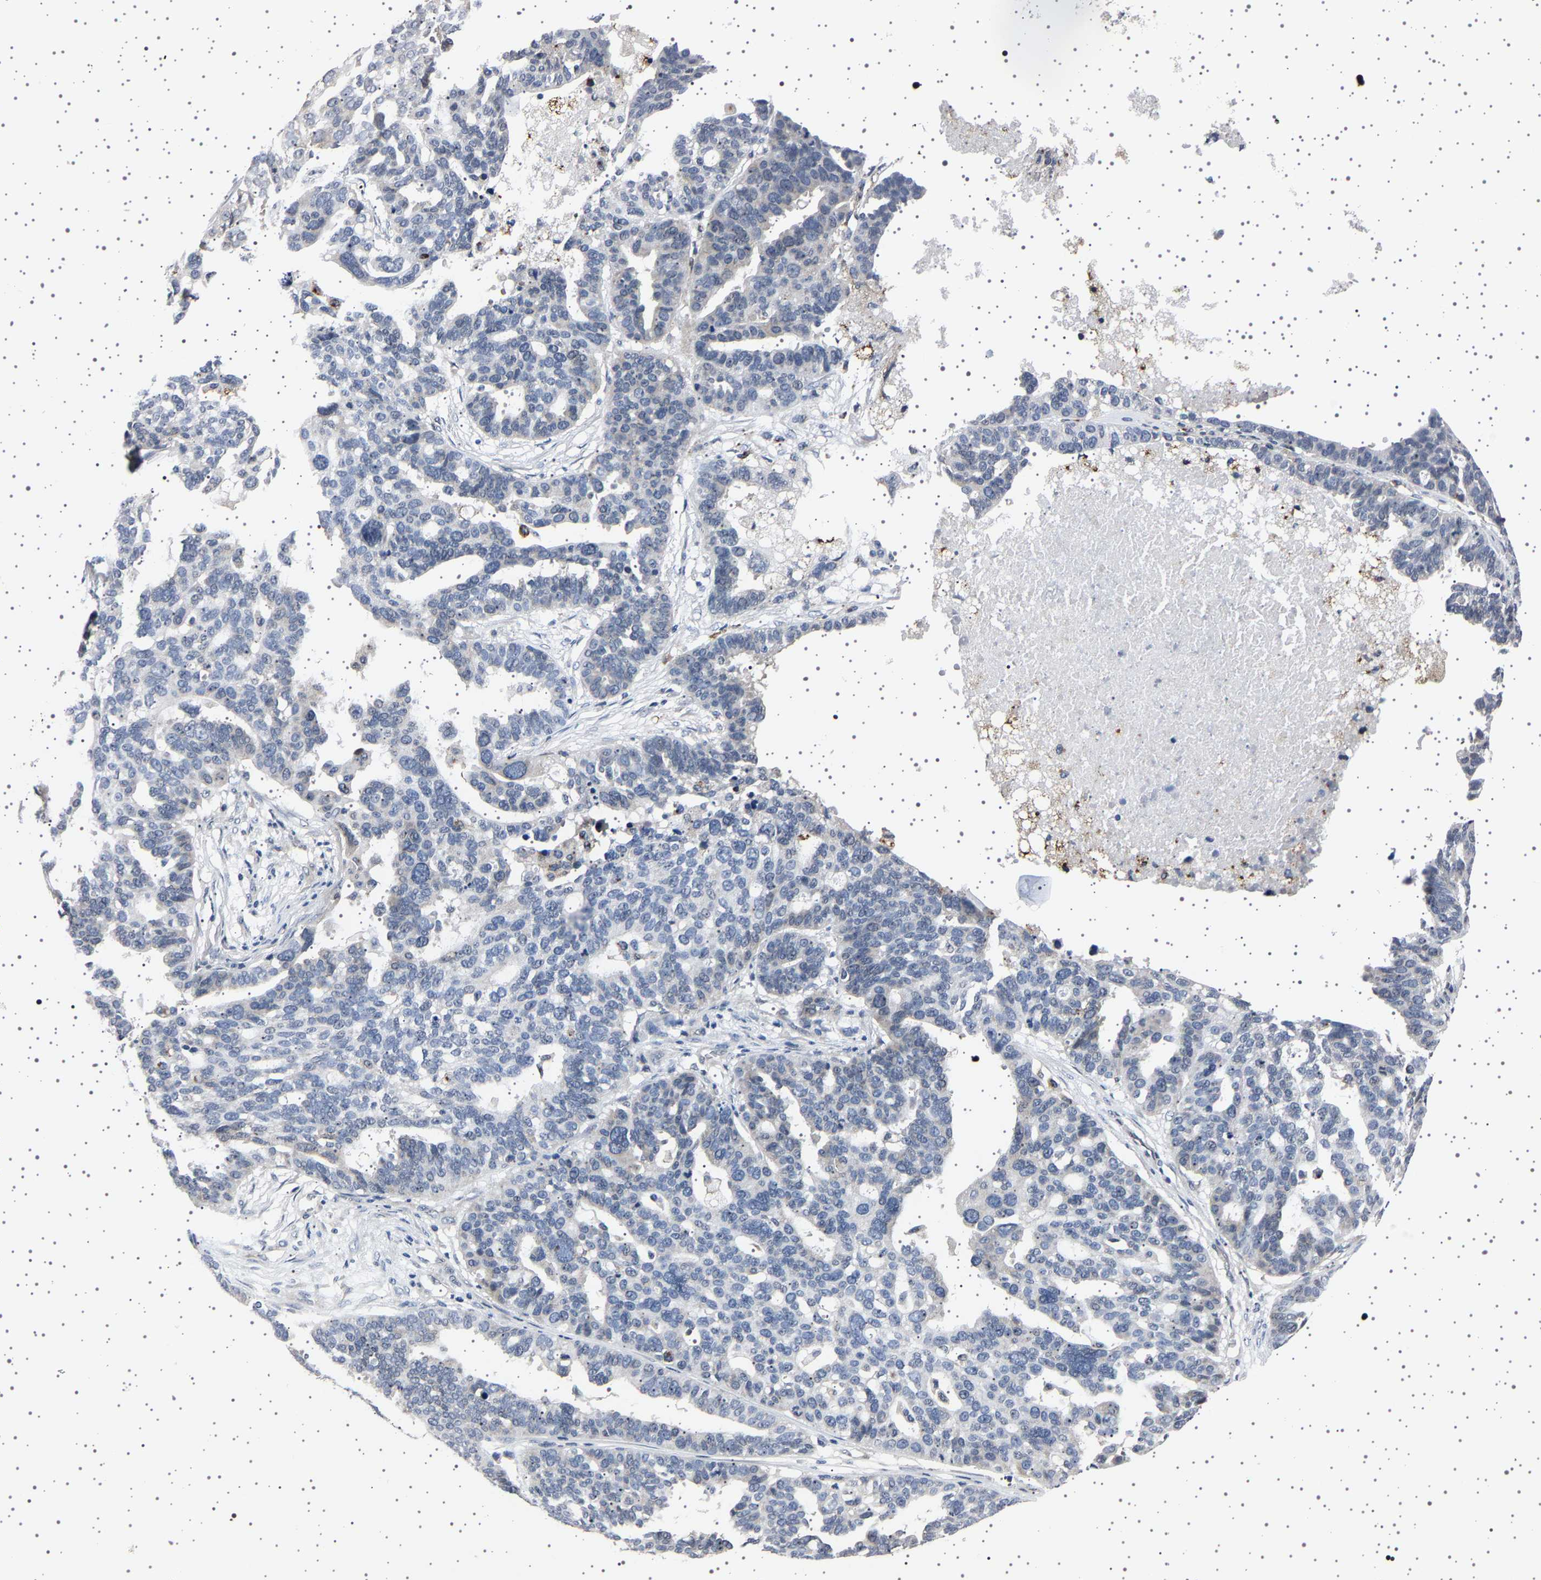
{"staining": {"intensity": "negative", "quantity": "none", "location": "none"}, "tissue": "ovarian cancer", "cell_type": "Tumor cells", "image_type": "cancer", "snomed": [{"axis": "morphology", "description": "Cystadenocarcinoma, serous, NOS"}, {"axis": "topography", "description": "Ovary"}], "caption": "This is a photomicrograph of IHC staining of ovarian cancer (serous cystadenocarcinoma), which shows no expression in tumor cells.", "gene": "IL10RB", "patient": {"sex": "female", "age": 59}}